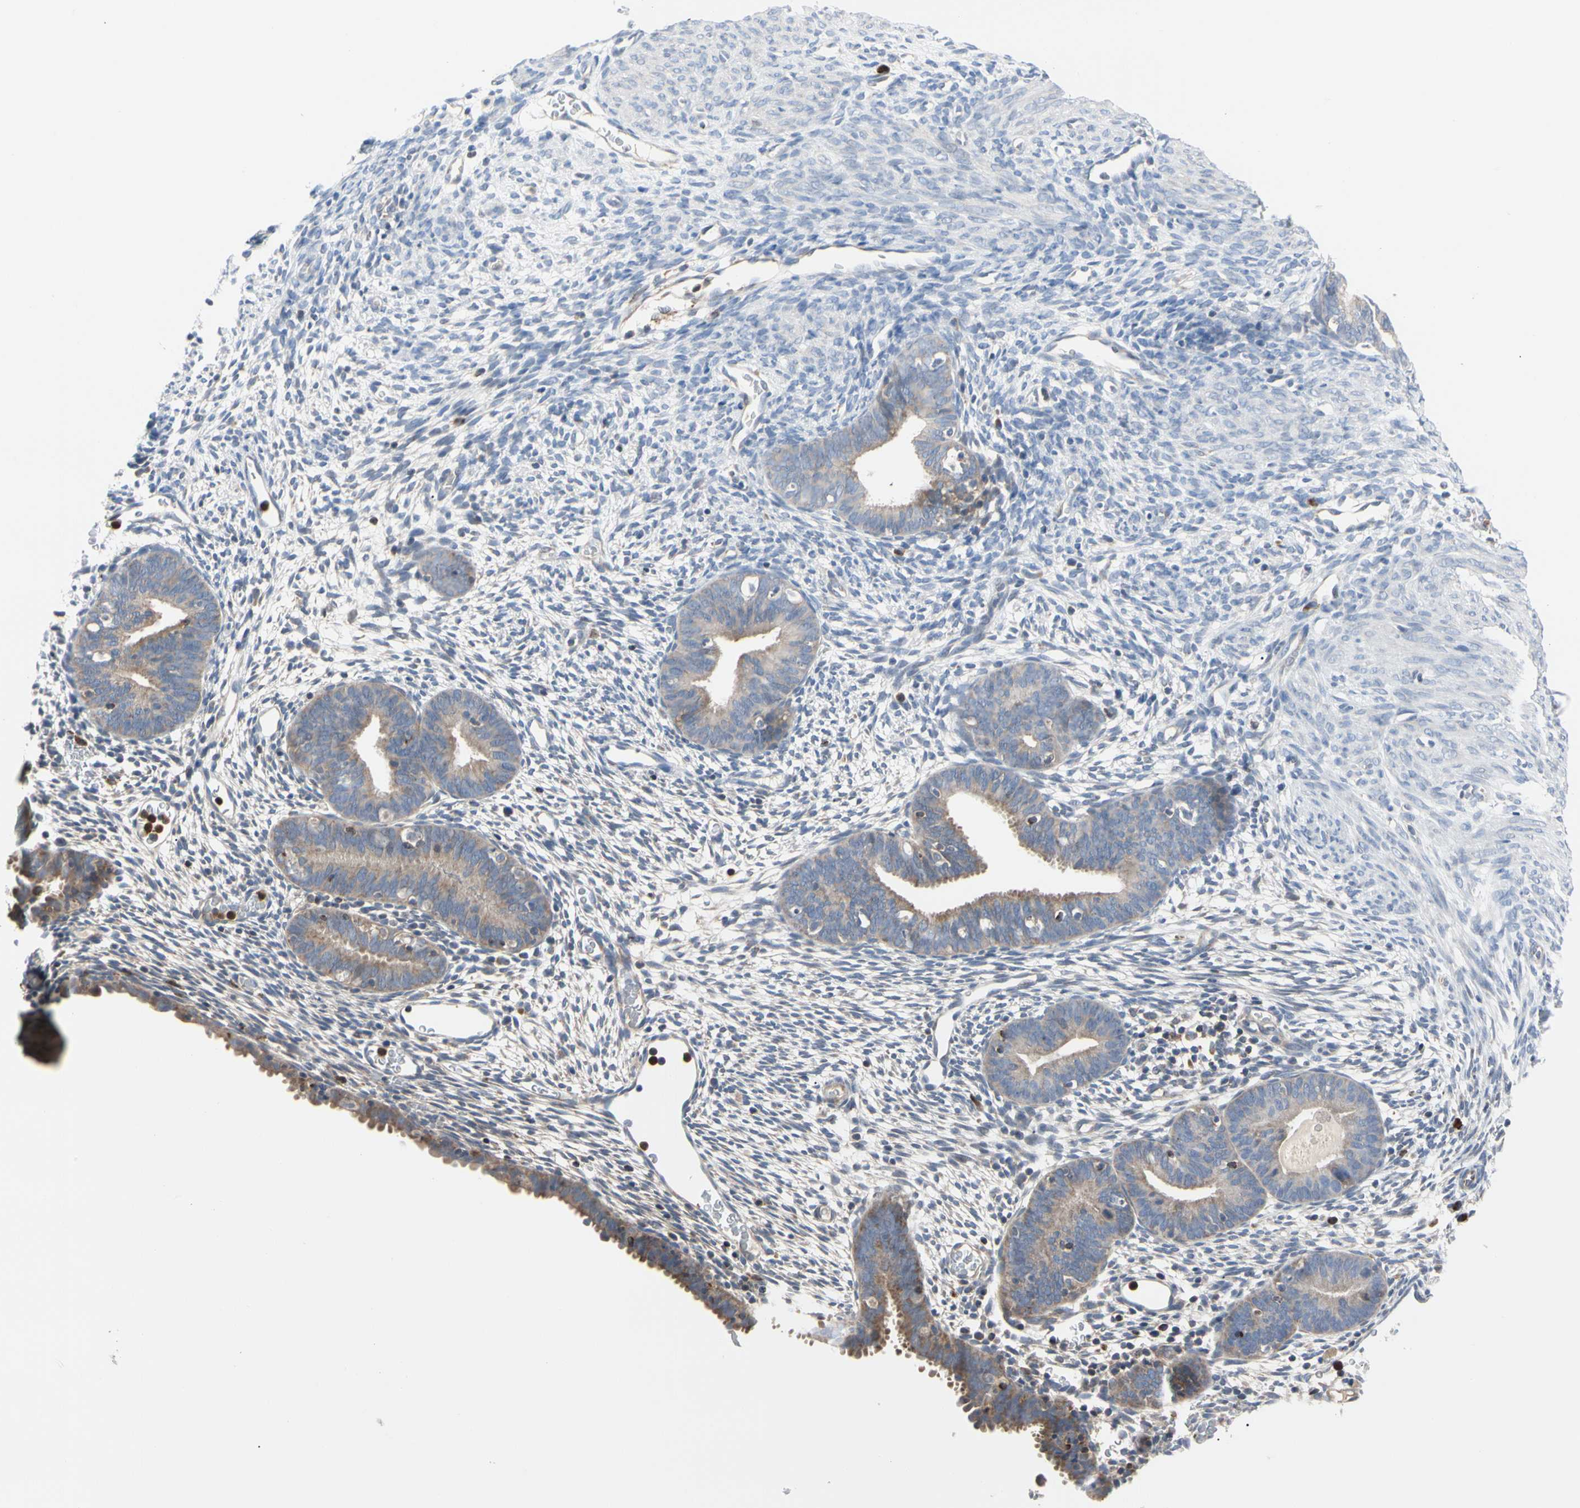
{"staining": {"intensity": "weak", "quantity": "<25%", "location": "cytoplasmic/membranous"}, "tissue": "endometrium", "cell_type": "Cells in endometrial stroma", "image_type": "normal", "snomed": [{"axis": "morphology", "description": "Normal tissue, NOS"}, {"axis": "morphology", "description": "Atrophy, NOS"}, {"axis": "topography", "description": "Uterus"}, {"axis": "topography", "description": "Endometrium"}], "caption": "Human endometrium stained for a protein using immunohistochemistry (IHC) reveals no staining in cells in endometrial stroma.", "gene": "MCL1", "patient": {"sex": "female", "age": 68}}